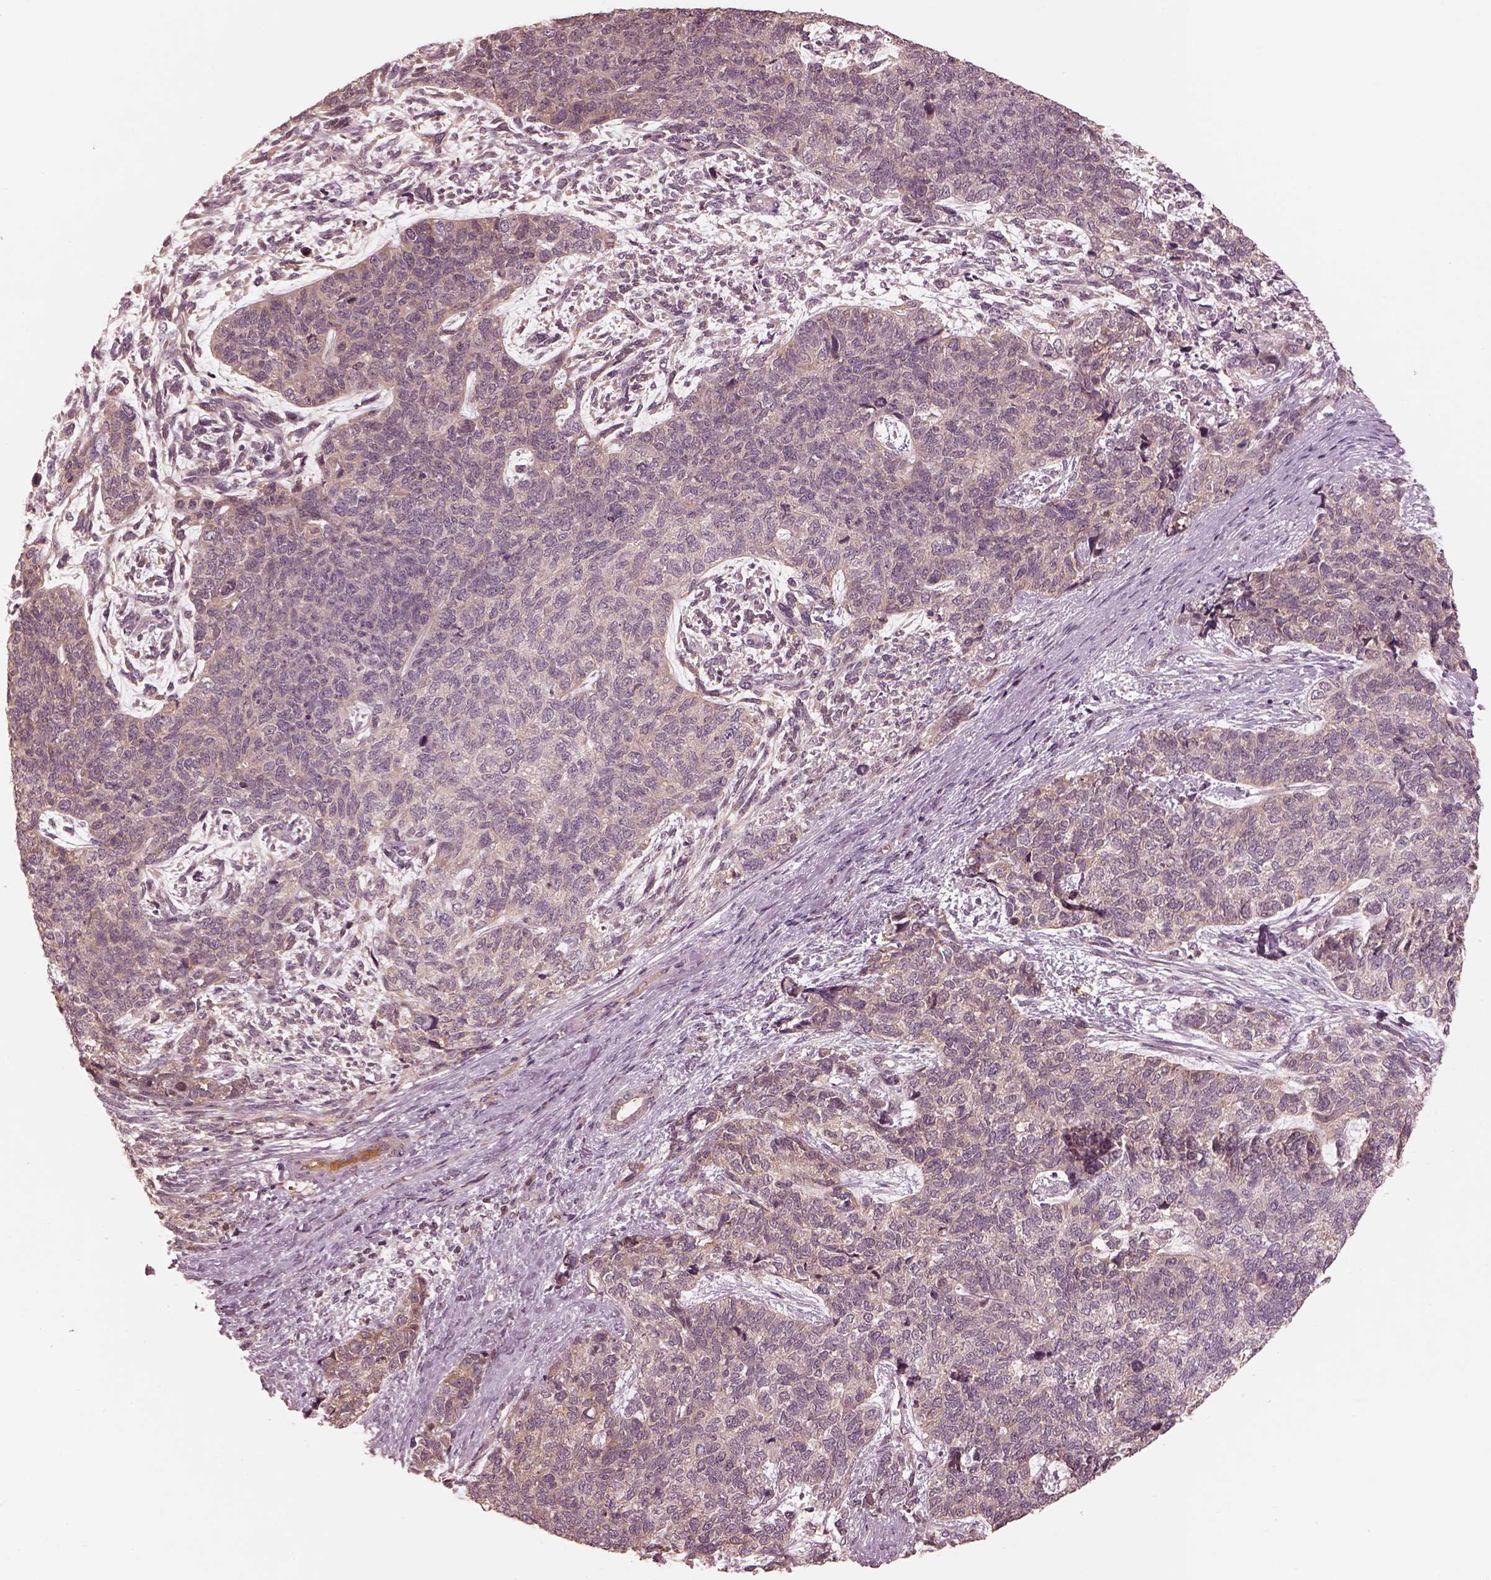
{"staining": {"intensity": "weak", "quantity": "25%-75%", "location": "cytoplasmic/membranous"}, "tissue": "cervical cancer", "cell_type": "Tumor cells", "image_type": "cancer", "snomed": [{"axis": "morphology", "description": "Squamous cell carcinoma, NOS"}, {"axis": "topography", "description": "Cervix"}], "caption": "An image showing weak cytoplasmic/membranous staining in about 25%-75% of tumor cells in cervical cancer, as visualized by brown immunohistochemical staining.", "gene": "TF", "patient": {"sex": "female", "age": 63}}